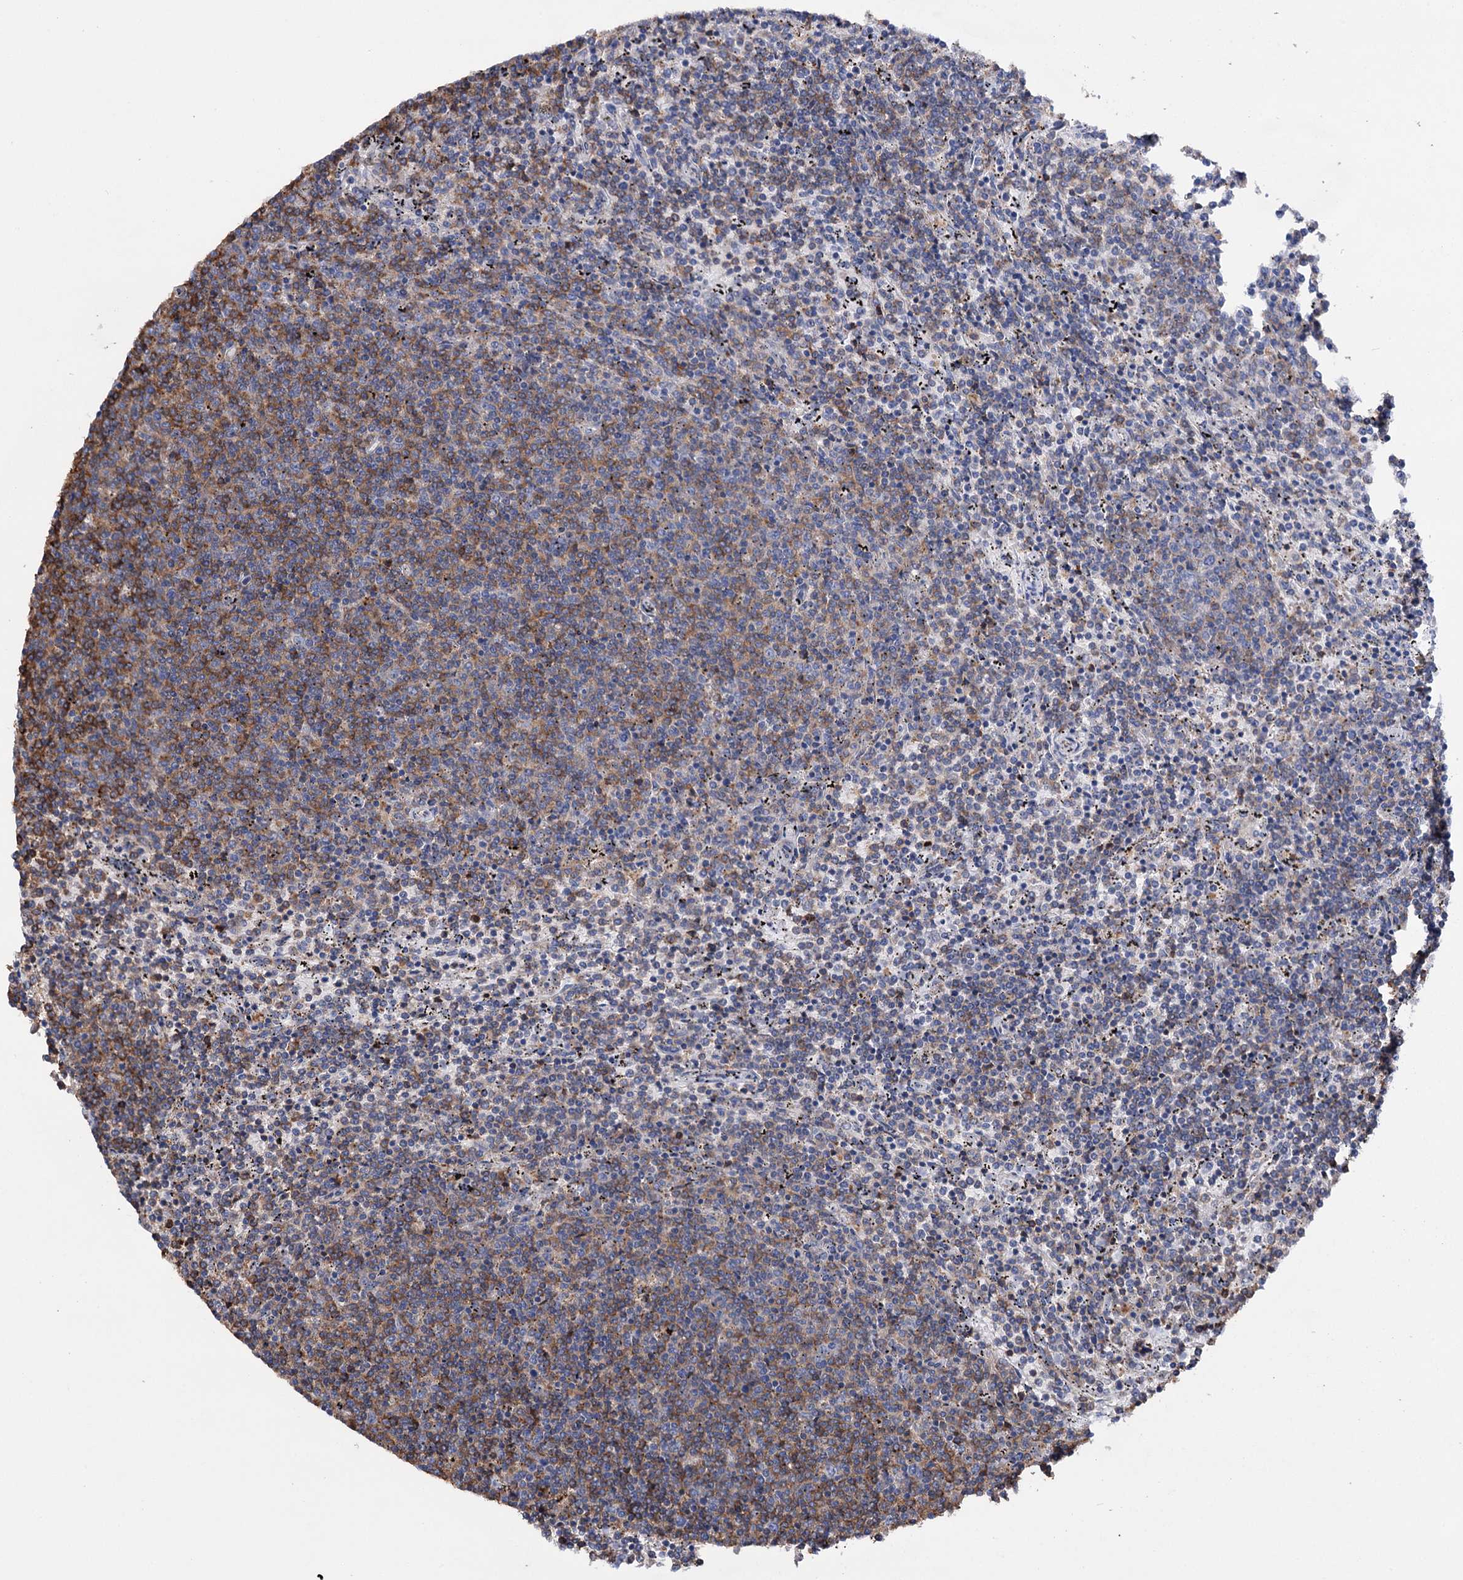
{"staining": {"intensity": "weak", "quantity": "<25%", "location": "cytoplasmic/membranous"}, "tissue": "lymphoma", "cell_type": "Tumor cells", "image_type": "cancer", "snomed": [{"axis": "morphology", "description": "Malignant lymphoma, non-Hodgkin's type, Low grade"}, {"axis": "topography", "description": "Spleen"}], "caption": "Immunohistochemical staining of malignant lymphoma, non-Hodgkin's type (low-grade) shows no significant staining in tumor cells.", "gene": "SCPEP1", "patient": {"sex": "female", "age": 50}}